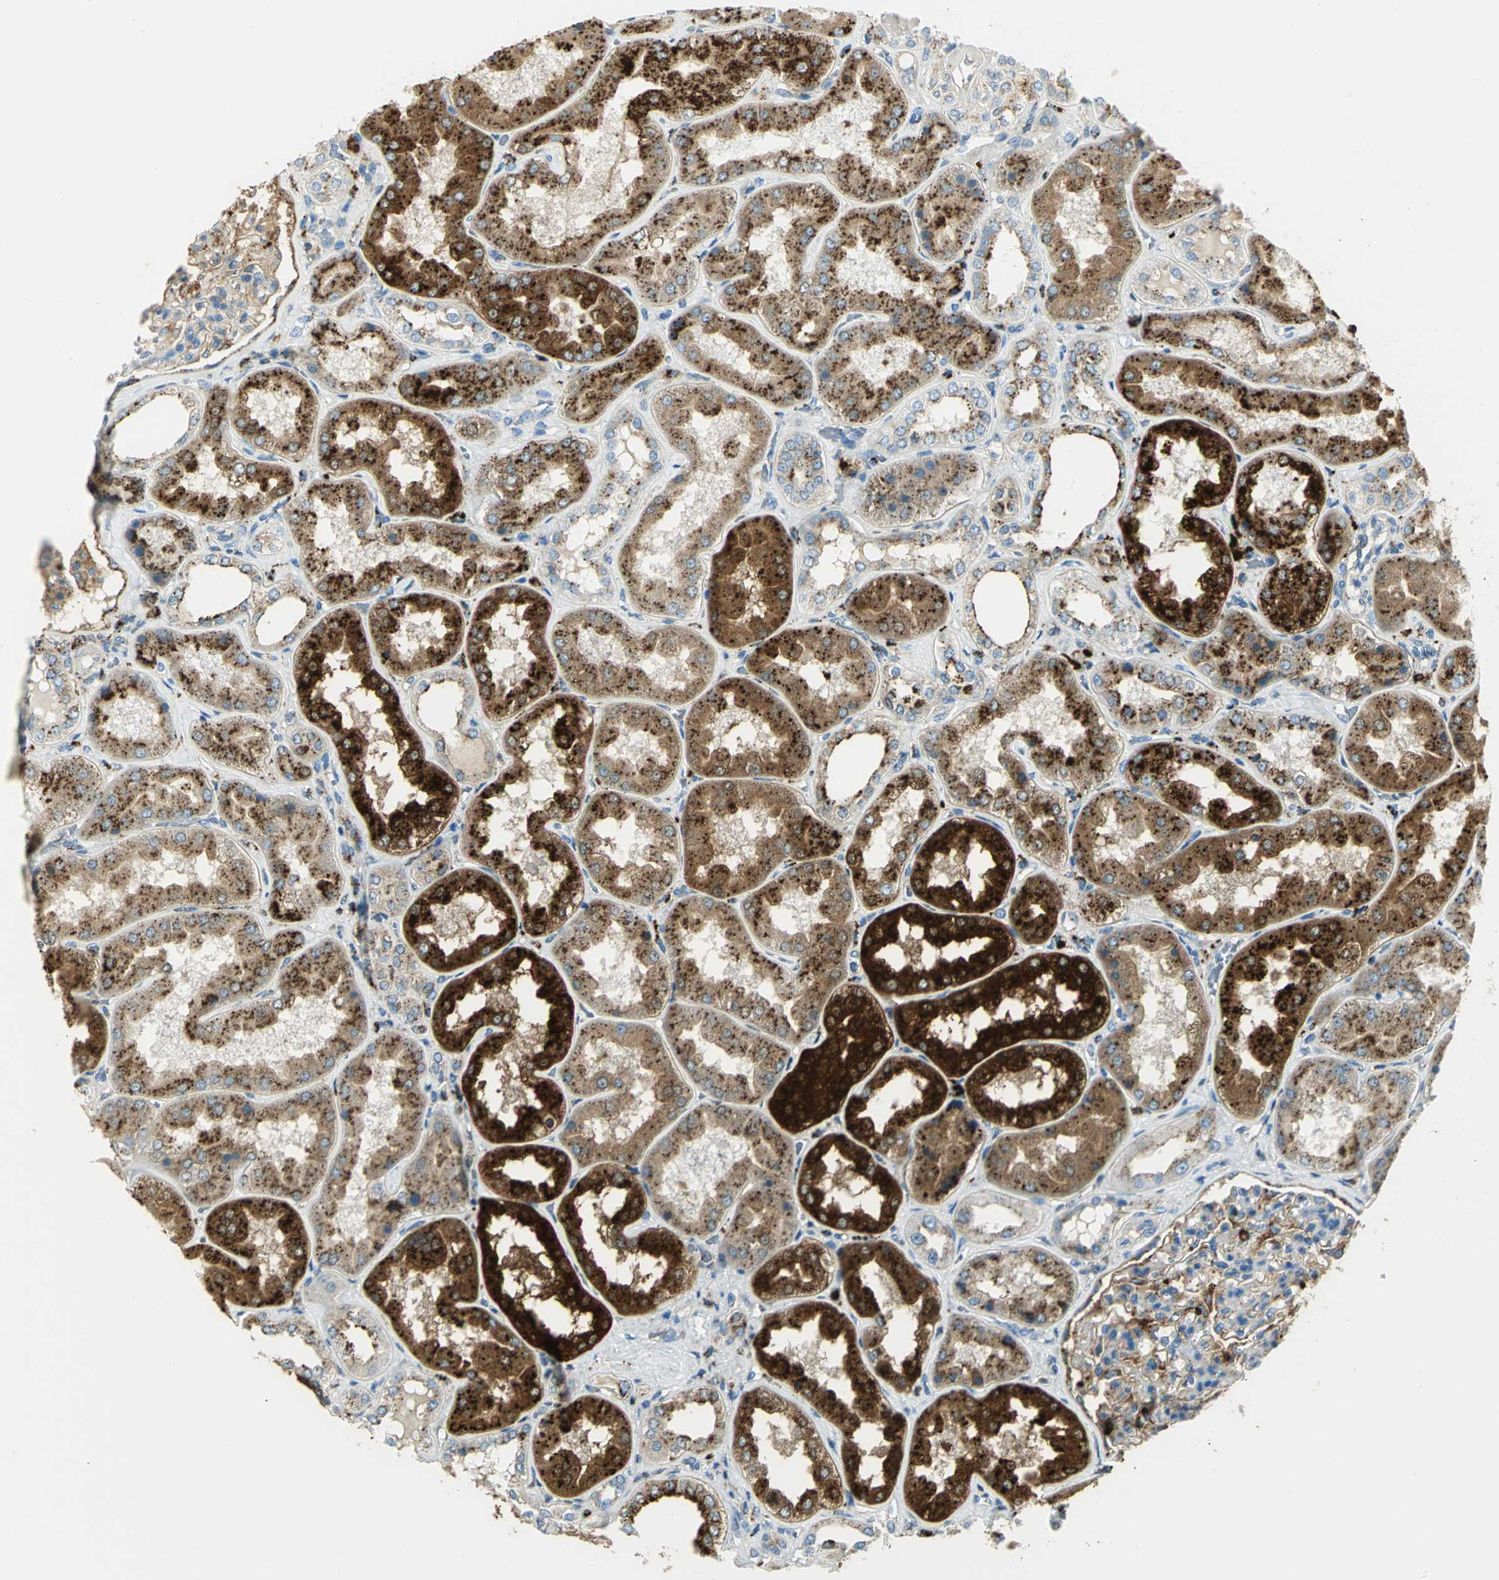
{"staining": {"intensity": "moderate", "quantity": "25%-75%", "location": "cytoplasmic/membranous"}, "tissue": "kidney", "cell_type": "Cells in glomeruli", "image_type": "normal", "snomed": [{"axis": "morphology", "description": "Normal tissue, NOS"}, {"axis": "topography", "description": "Kidney"}], "caption": "This micrograph reveals IHC staining of normal human kidney, with medium moderate cytoplasmic/membranous staining in about 25%-75% of cells in glomeruli.", "gene": "ARSA", "patient": {"sex": "female", "age": 56}}